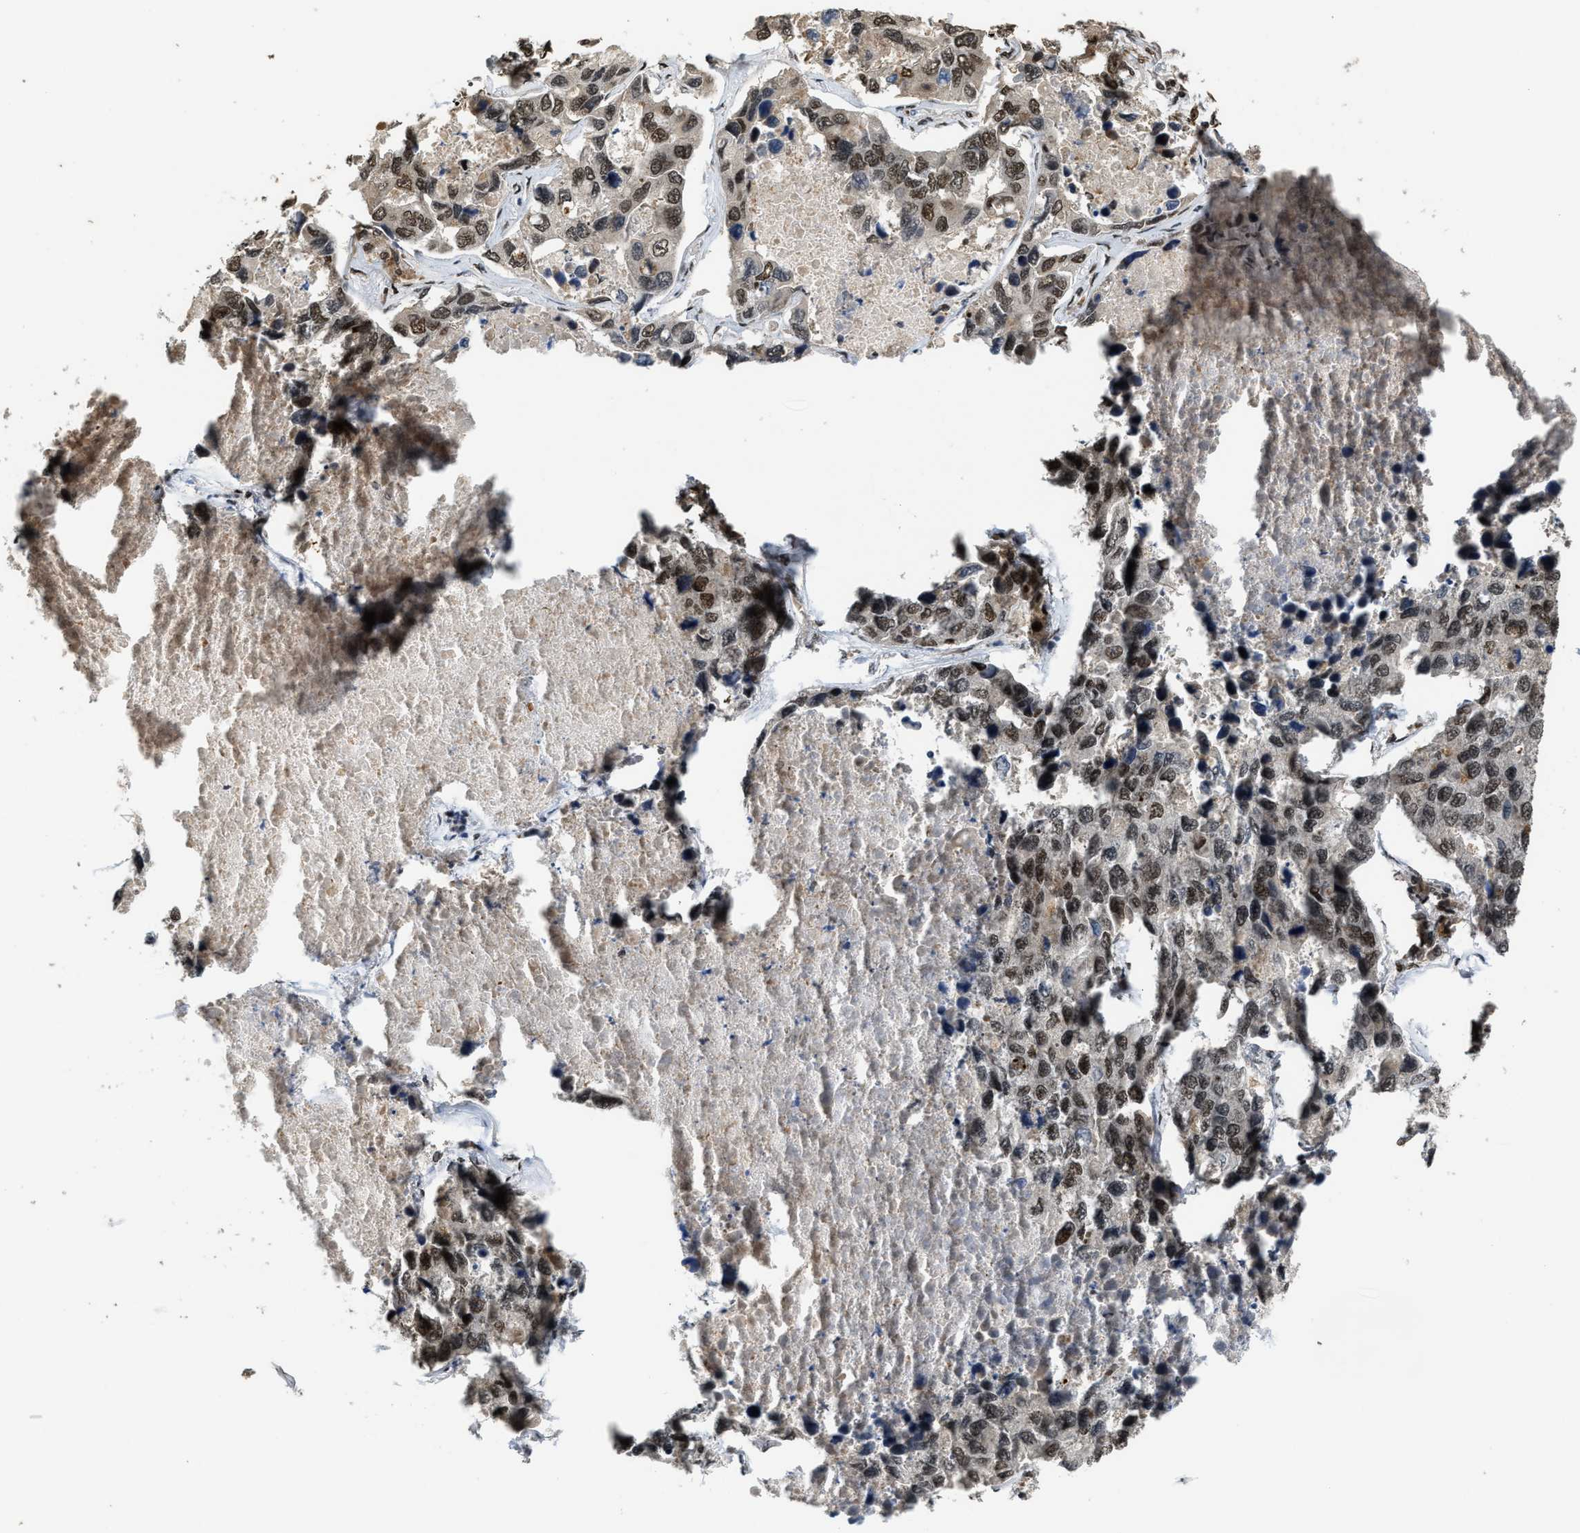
{"staining": {"intensity": "moderate", "quantity": ">75%", "location": "nuclear"}, "tissue": "lung cancer", "cell_type": "Tumor cells", "image_type": "cancer", "snomed": [{"axis": "morphology", "description": "Adenocarcinoma, NOS"}, {"axis": "topography", "description": "Lung"}], "caption": "Human lung cancer (adenocarcinoma) stained with a brown dye exhibits moderate nuclear positive positivity in about >75% of tumor cells.", "gene": "SERTAD2", "patient": {"sex": "male", "age": 64}}